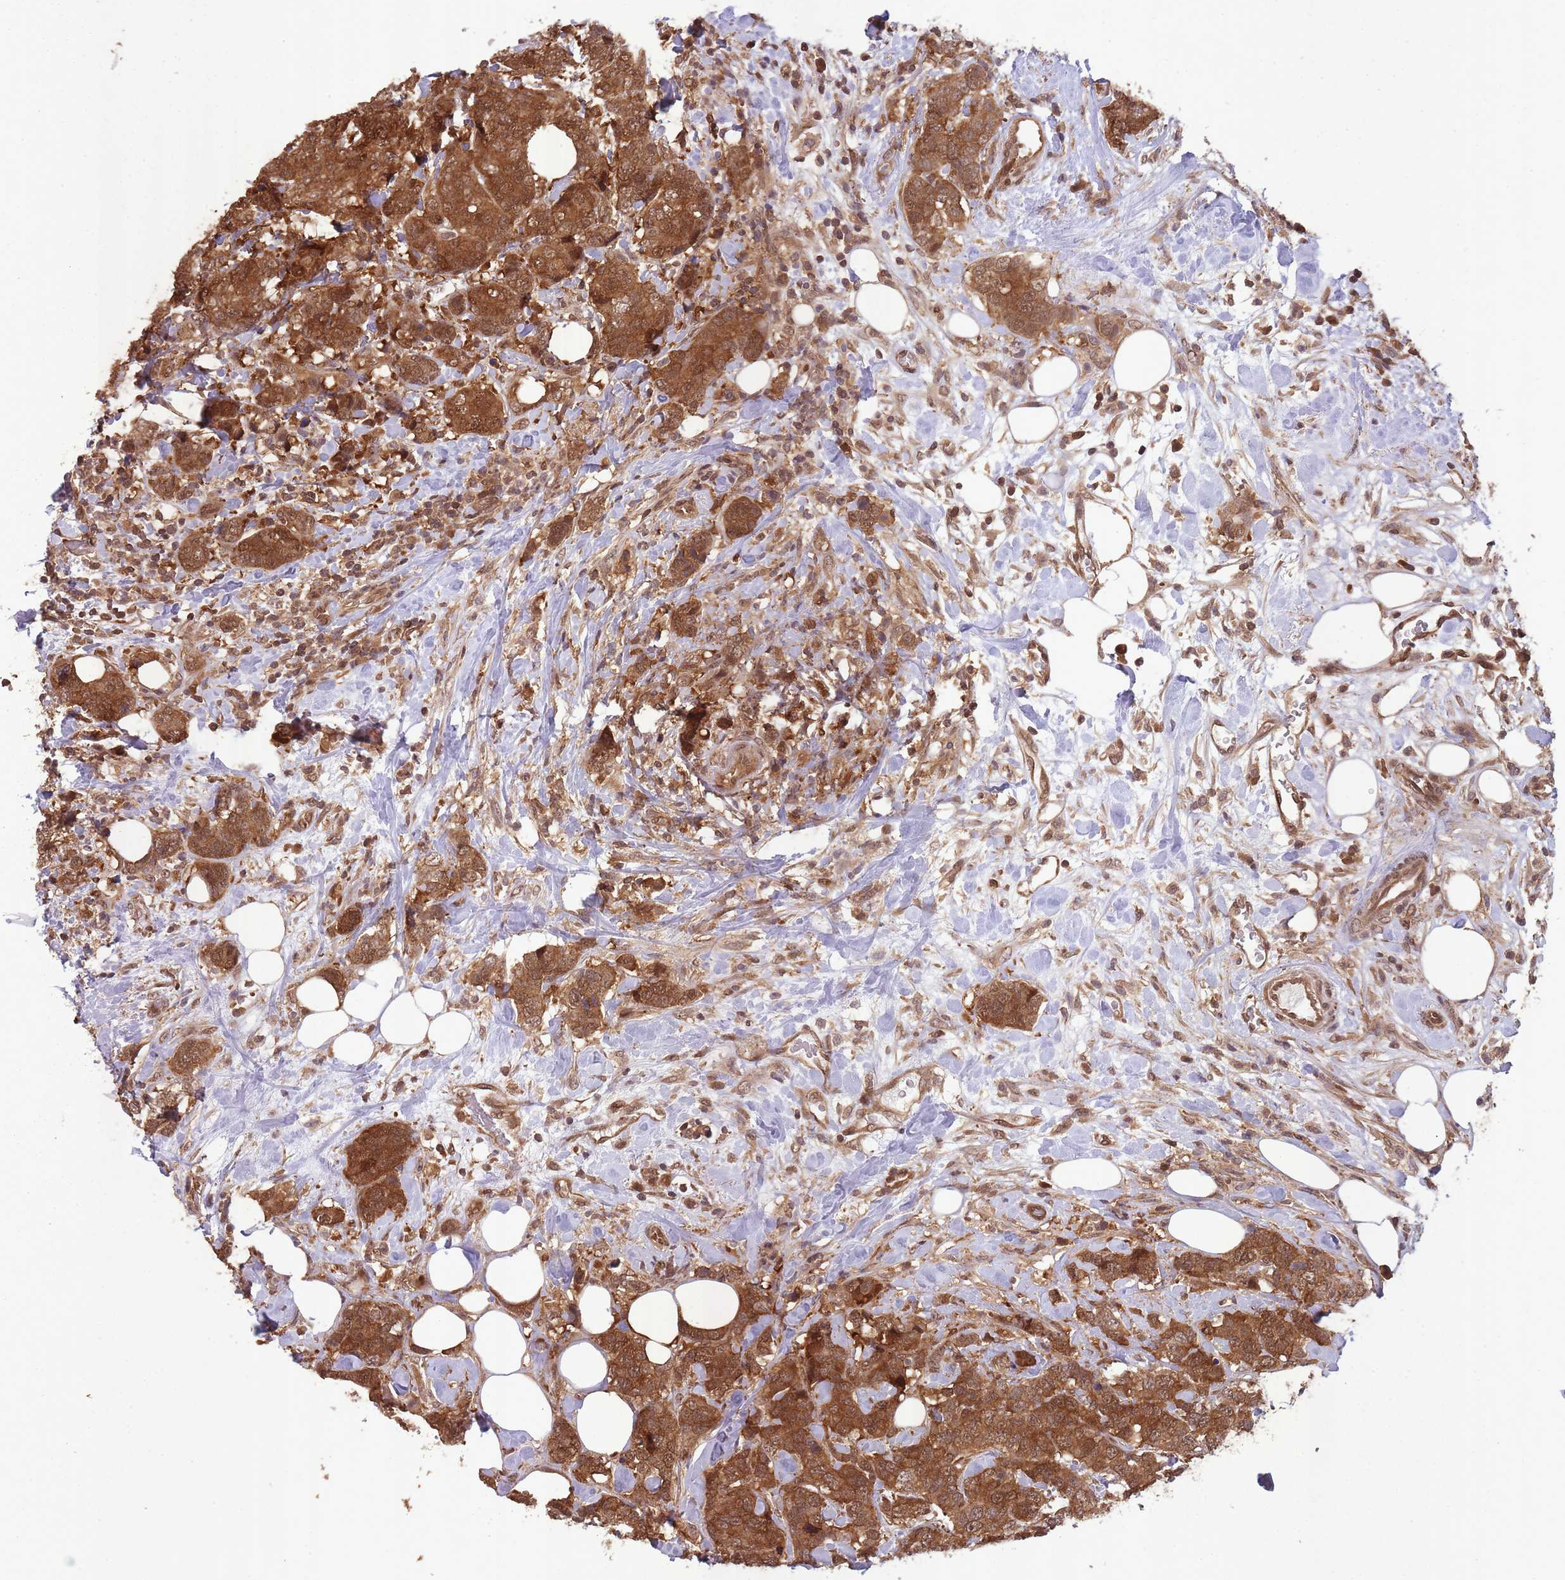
{"staining": {"intensity": "strong", "quantity": ">75%", "location": "cytoplasmic/membranous"}, "tissue": "breast cancer", "cell_type": "Tumor cells", "image_type": "cancer", "snomed": [{"axis": "morphology", "description": "Lobular carcinoma"}, {"axis": "topography", "description": "Breast"}], "caption": "DAB (3,3'-diaminobenzidine) immunohistochemical staining of human breast cancer reveals strong cytoplasmic/membranous protein positivity in about >75% of tumor cells.", "gene": "PPP6R3", "patient": {"sex": "female", "age": 59}}